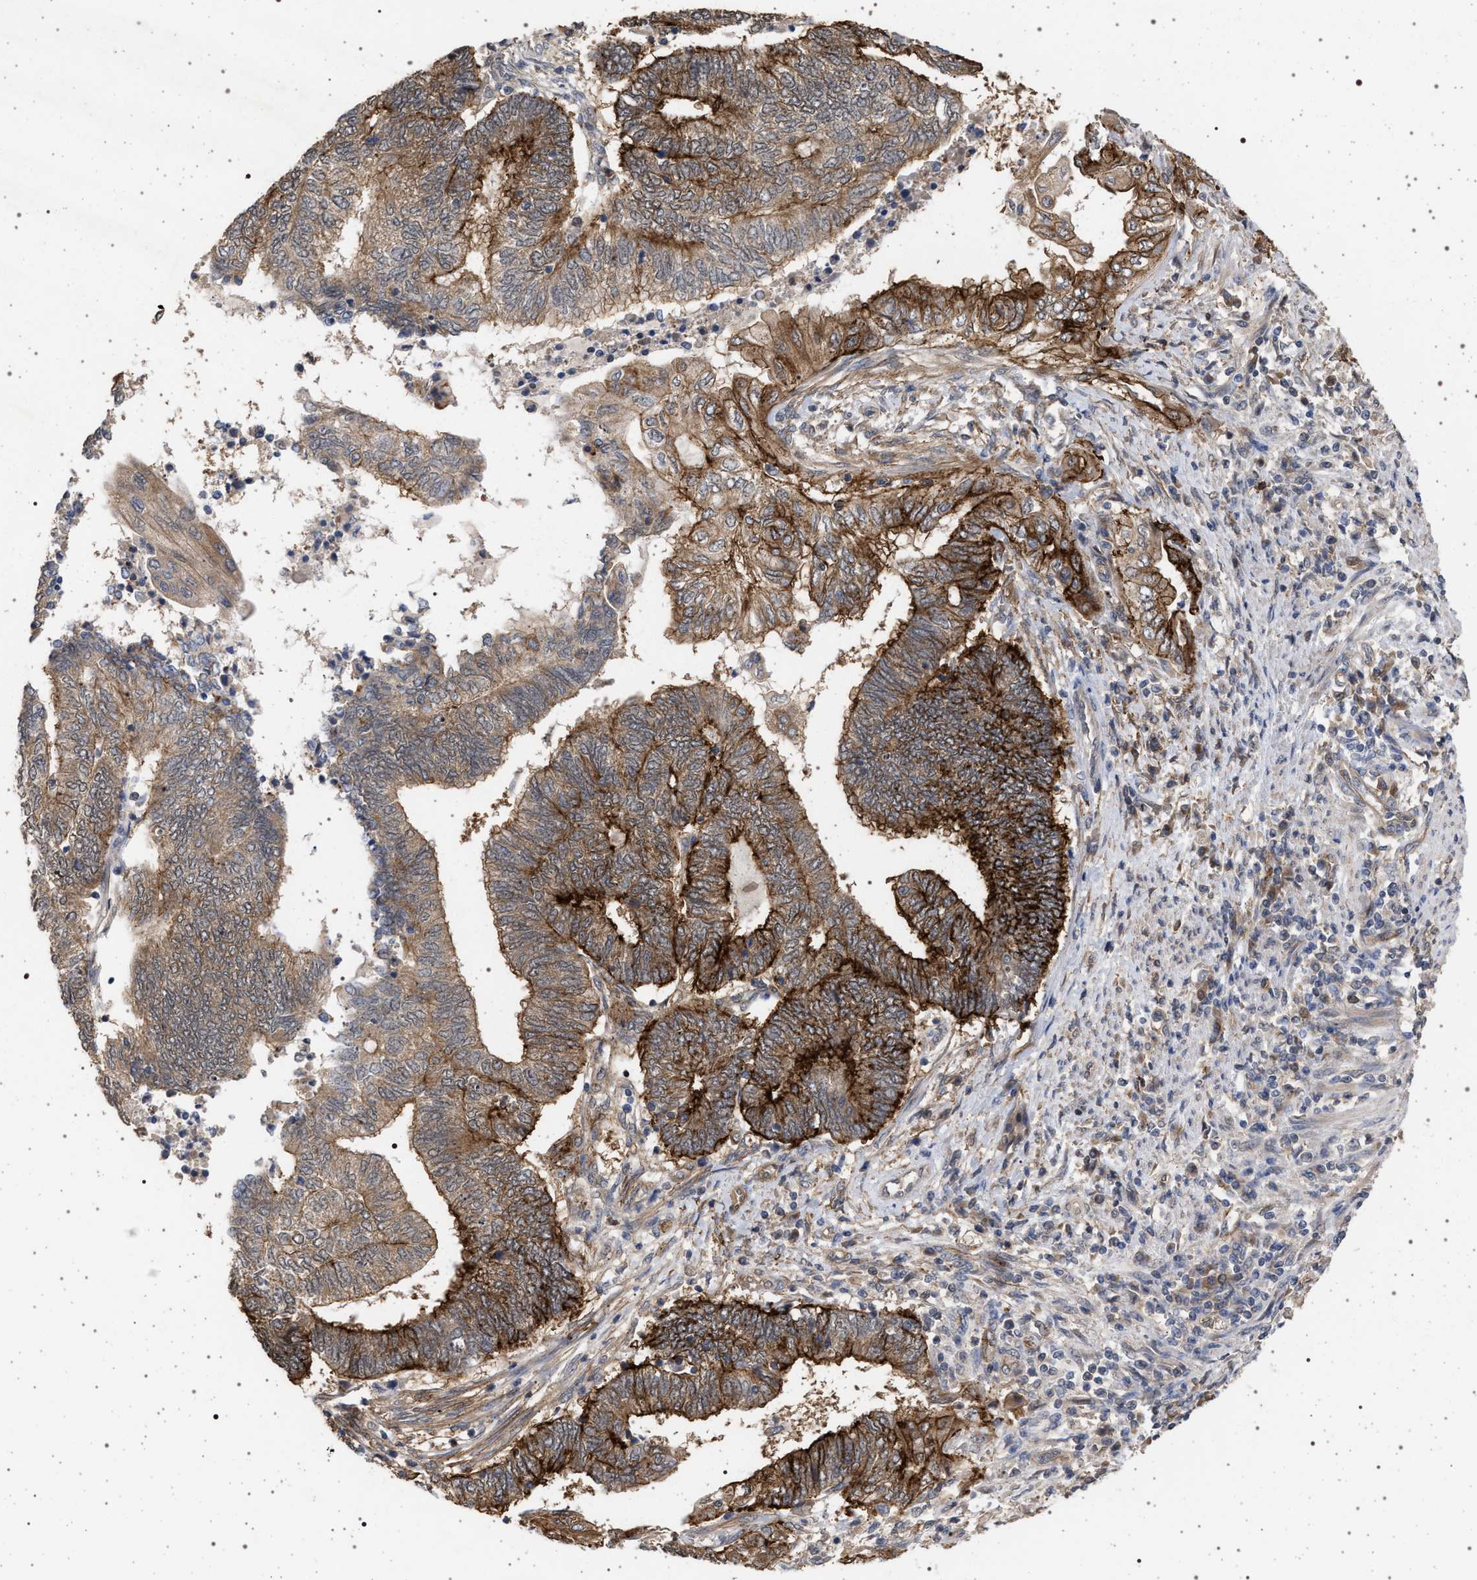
{"staining": {"intensity": "strong", "quantity": ">75%", "location": "cytoplasmic/membranous"}, "tissue": "endometrial cancer", "cell_type": "Tumor cells", "image_type": "cancer", "snomed": [{"axis": "morphology", "description": "Adenocarcinoma, NOS"}, {"axis": "topography", "description": "Uterus"}, {"axis": "topography", "description": "Endometrium"}], "caption": "A micrograph of human endometrial cancer stained for a protein demonstrates strong cytoplasmic/membranous brown staining in tumor cells.", "gene": "IFT20", "patient": {"sex": "female", "age": 70}}